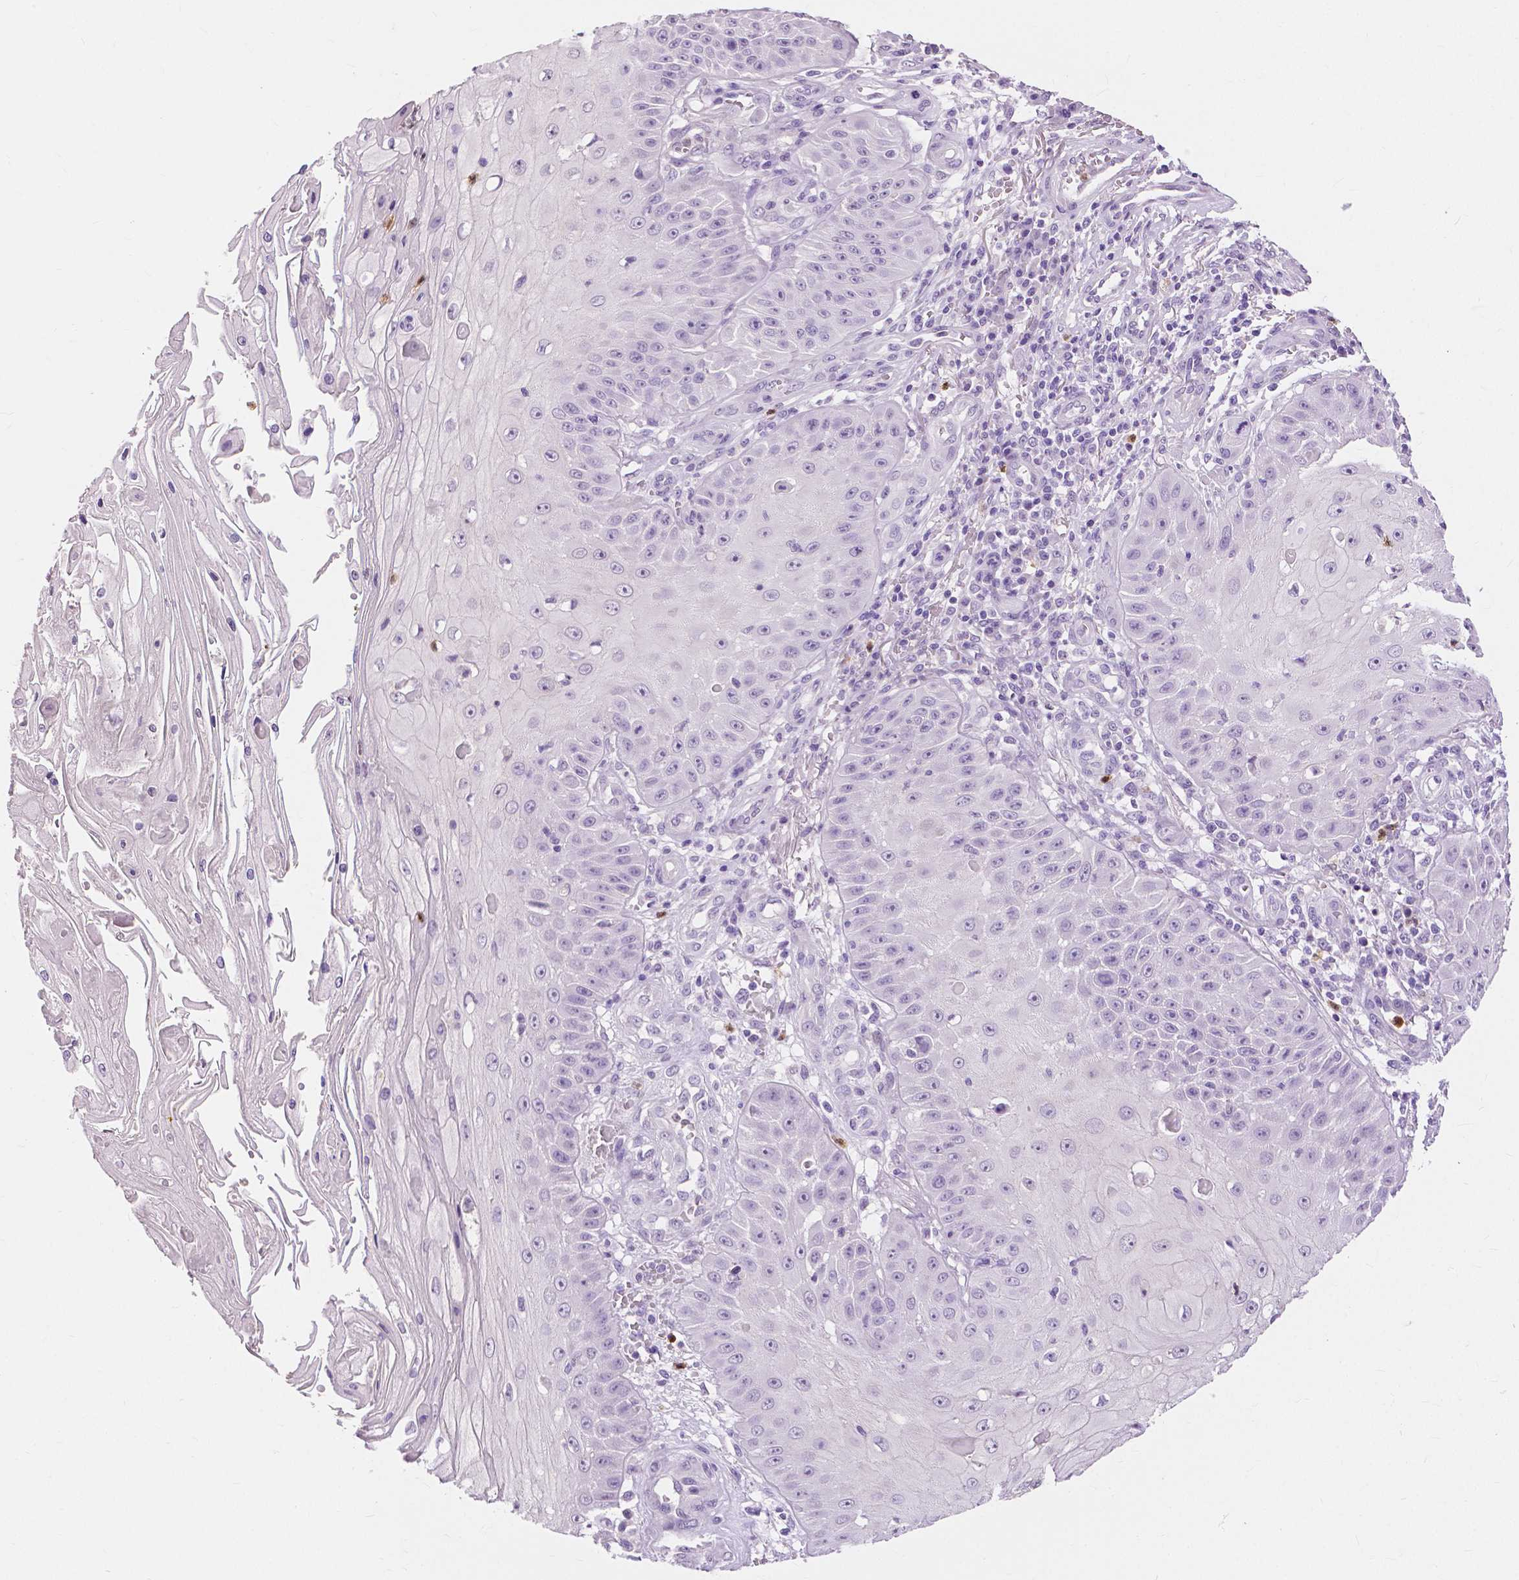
{"staining": {"intensity": "negative", "quantity": "none", "location": "none"}, "tissue": "skin cancer", "cell_type": "Tumor cells", "image_type": "cancer", "snomed": [{"axis": "morphology", "description": "Squamous cell carcinoma, NOS"}, {"axis": "topography", "description": "Skin"}], "caption": "Tumor cells show no significant protein staining in skin cancer. (Brightfield microscopy of DAB immunohistochemistry (IHC) at high magnification).", "gene": "CXCR2", "patient": {"sex": "male", "age": 70}}